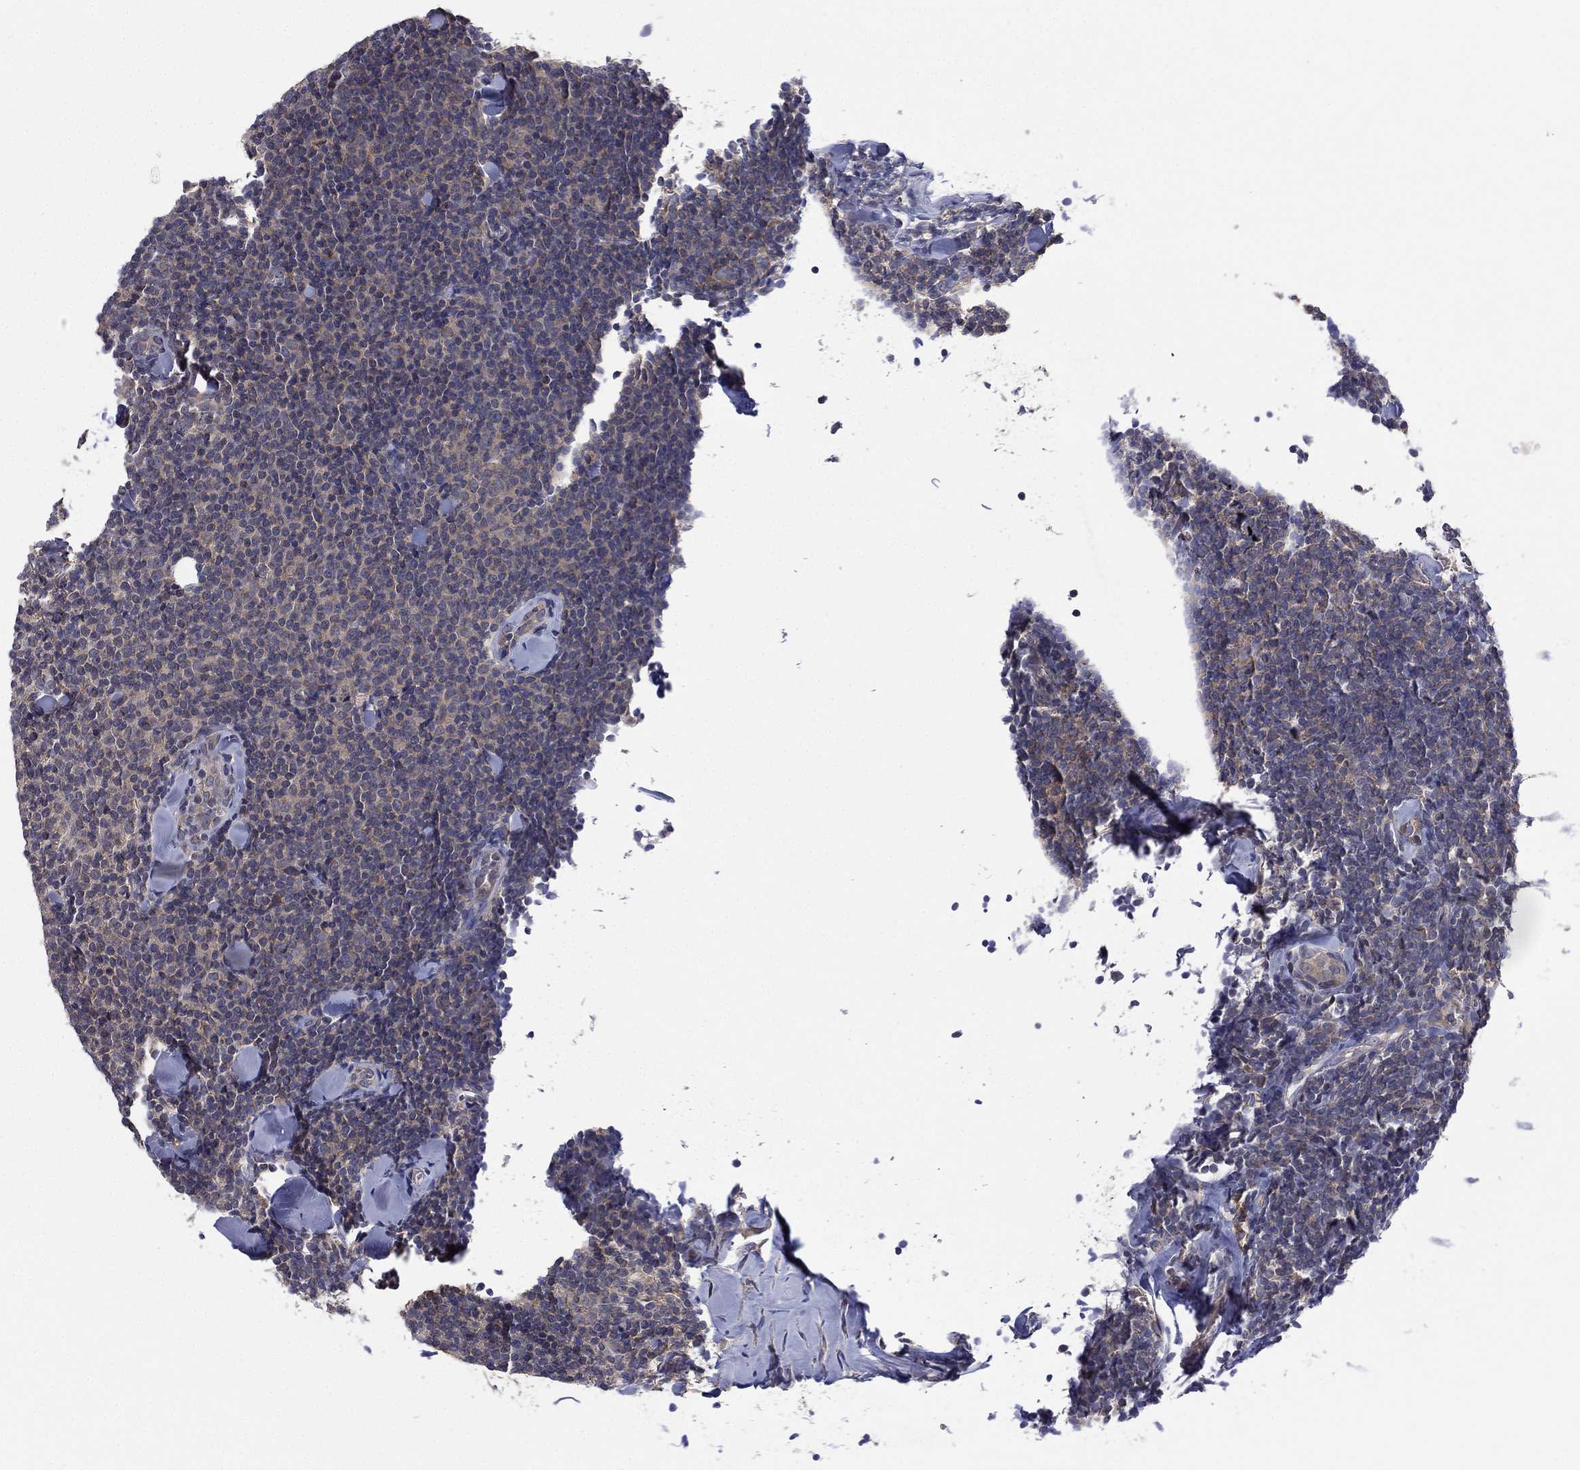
{"staining": {"intensity": "negative", "quantity": "none", "location": "none"}, "tissue": "lymphoma", "cell_type": "Tumor cells", "image_type": "cancer", "snomed": [{"axis": "morphology", "description": "Malignant lymphoma, non-Hodgkin's type, Low grade"}, {"axis": "topography", "description": "Lymph node"}], "caption": "This is an immunohistochemistry (IHC) histopathology image of human lymphoma. There is no expression in tumor cells.", "gene": "MPP7", "patient": {"sex": "female", "age": 56}}